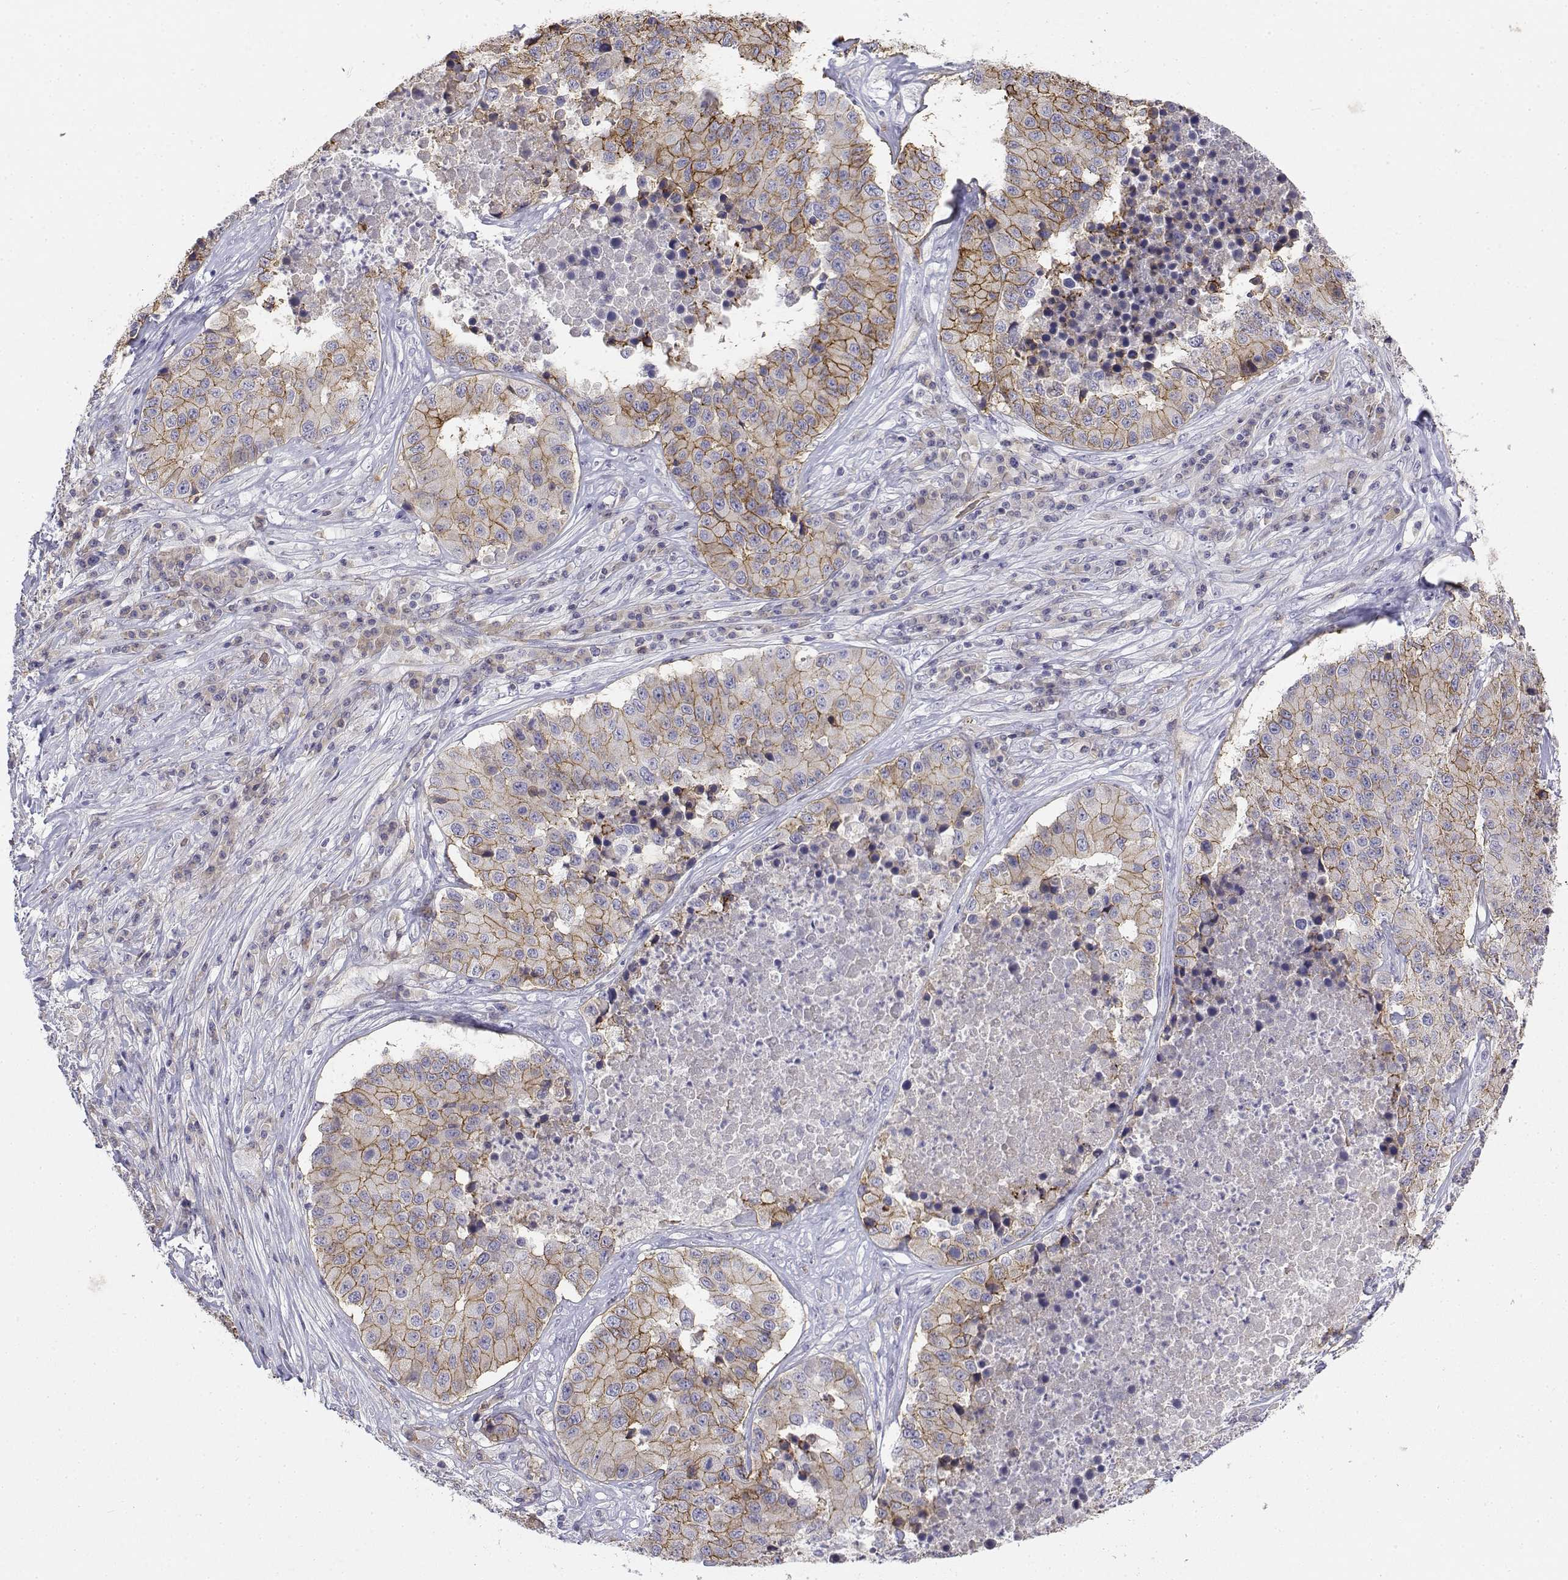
{"staining": {"intensity": "moderate", "quantity": "25%-75%", "location": "cytoplasmic/membranous"}, "tissue": "stomach cancer", "cell_type": "Tumor cells", "image_type": "cancer", "snomed": [{"axis": "morphology", "description": "Adenocarcinoma, NOS"}, {"axis": "topography", "description": "Stomach"}], "caption": "Adenocarcinoma (stomach) was stained to show a protein in brown. There is medium levels of moderate cytoplasmic/membranous positivity in about 25%-75% of tumor cells. (DAB IHC with brightfield microscopy, high magnification).", "gene": "CADM1", "patient": {"sex": "male", "age": 71}}